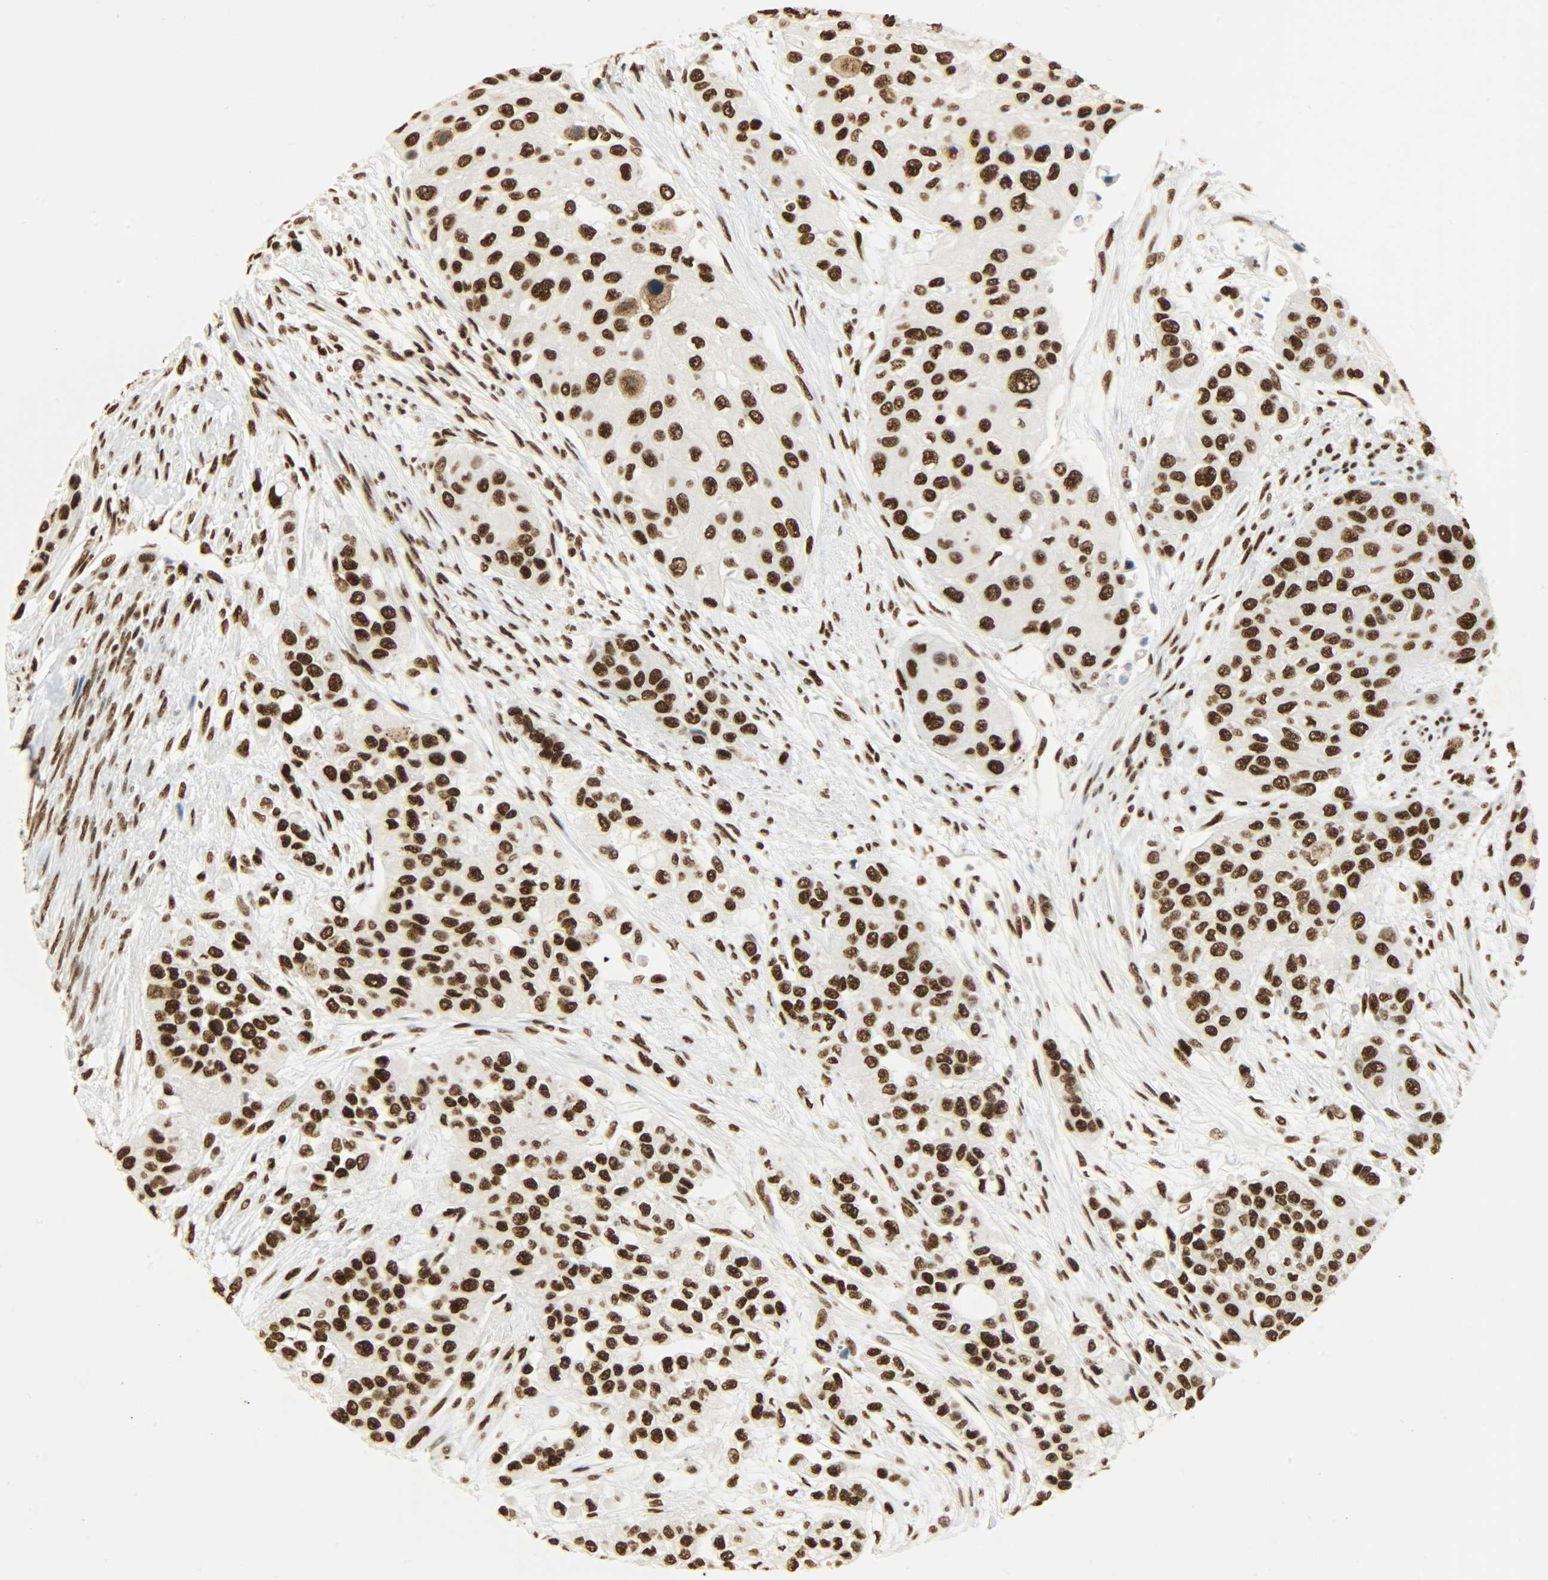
{"staining": {"intensity": "strong", "quantity": ">75%", "location": "nuclear"}, "tissue": "urothelial cancer", "cell_type": "Tumor cells", "image_type": "cancer", "snomed": [{"axis": "morphology", "description": "Urothelial carcinoma, High grade"}, {"axis": "topography", "description": "Urinary bladder"}], "caption": "A micrograph of high-grade urothelial carcinoma stained for a protein demonstrates strong nuclear brown staining in tumor cells.", "gene": "KHDRBS1", "patient": {"sex": "female", "age": 56}}